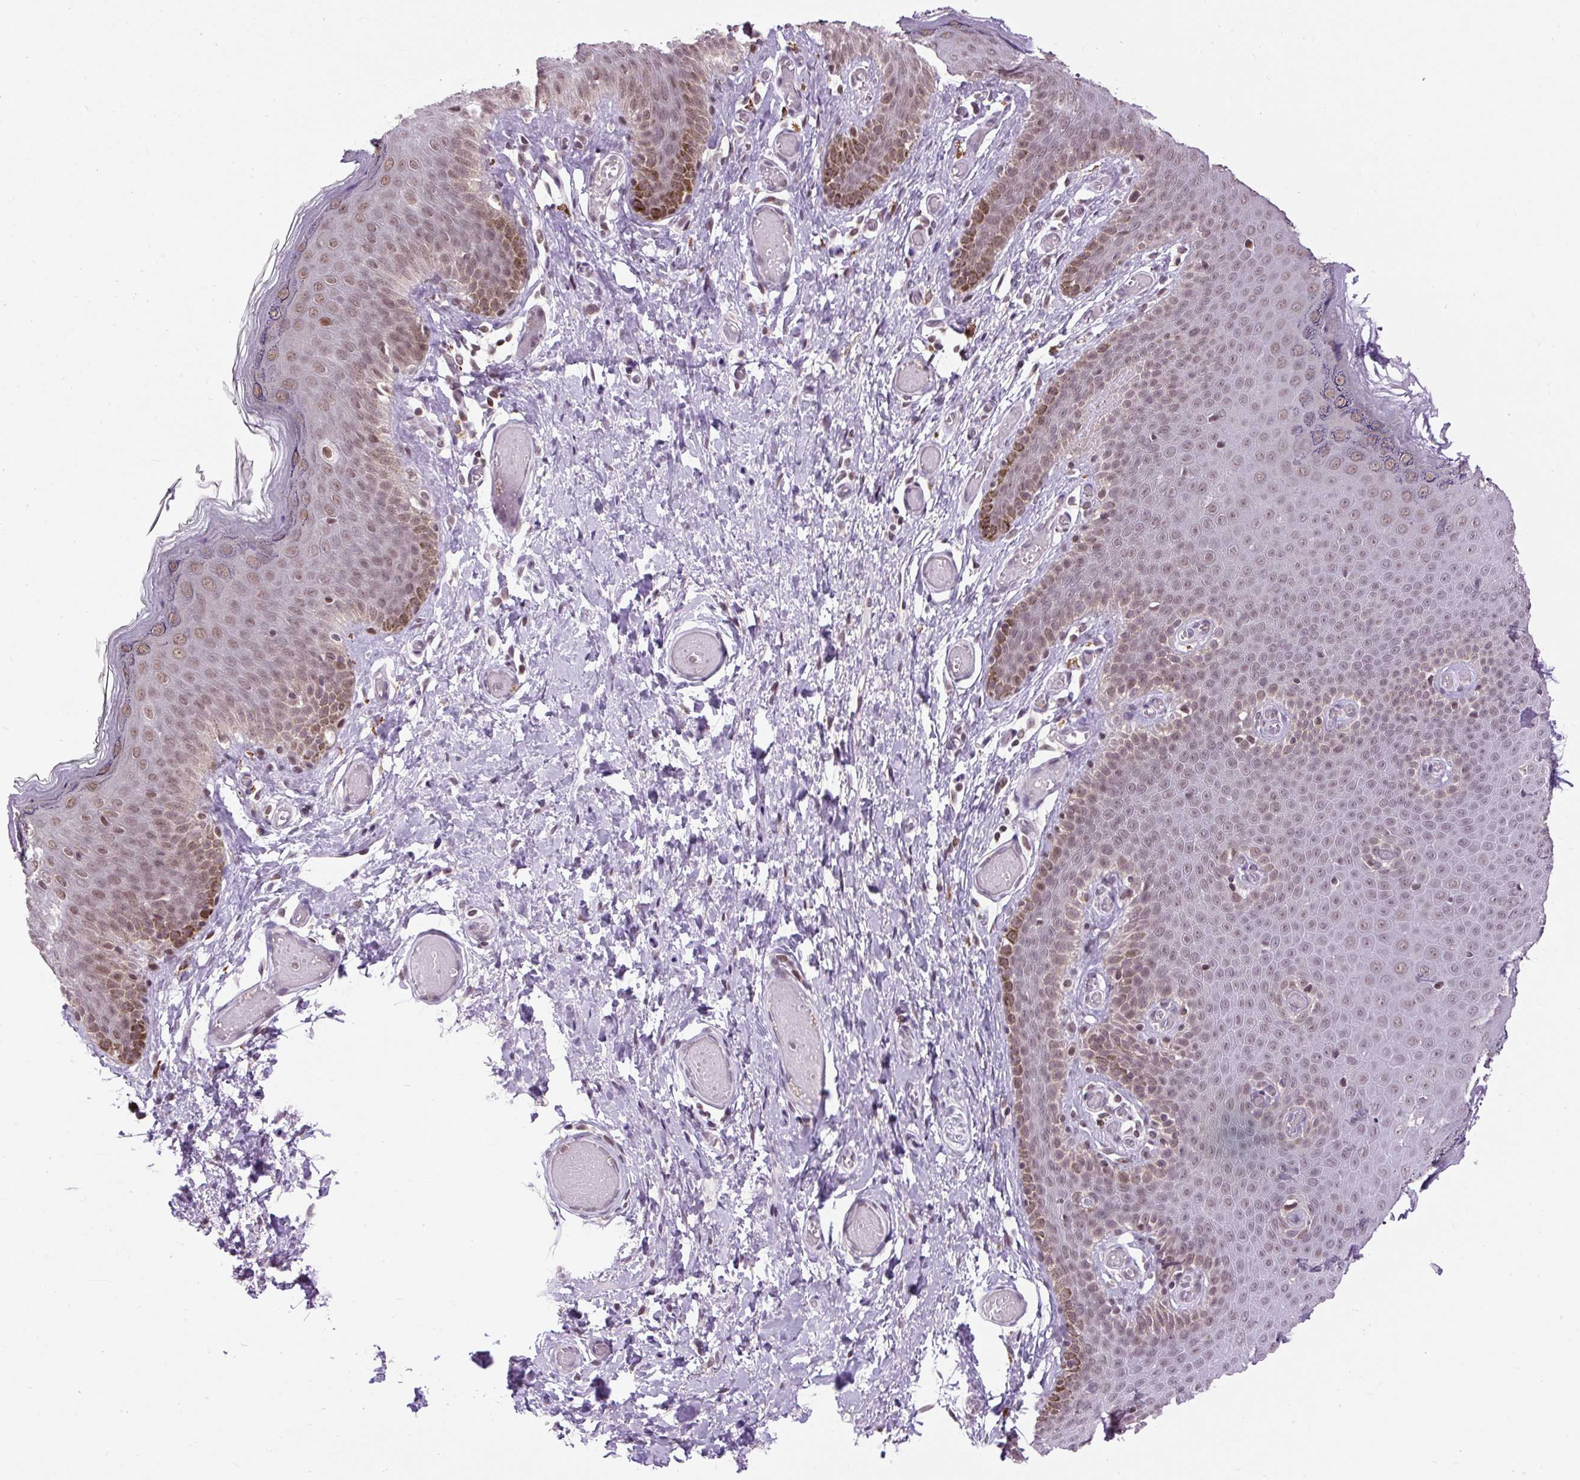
{"staining": {"intensity": "moderate", "quantity": ">75%", "location": "nuclear"}, "tissue": "skin", "cell_type": "Epidermal cells", "image_type": "normal", "snomed": [{"axis": "morphology", "description": "Normal tissue, NOS"}, {"axis": "topography", "description": "Anal"}], "caption": "Immunohistochemistry (DAB (3,3'-diaminobenzidine)) staining of unremarkable human skin exhibits moderate nuclear protein staining in about >75% of epidermal cells. The protein is stained brown, and the nuclei are stained in blue (DAB (3,3'-diaminobenzidine) IHC with brightfield microscopy, high magnification).", "gene": "ZNF672", "patient": {"sex": "female", "age": 40}}